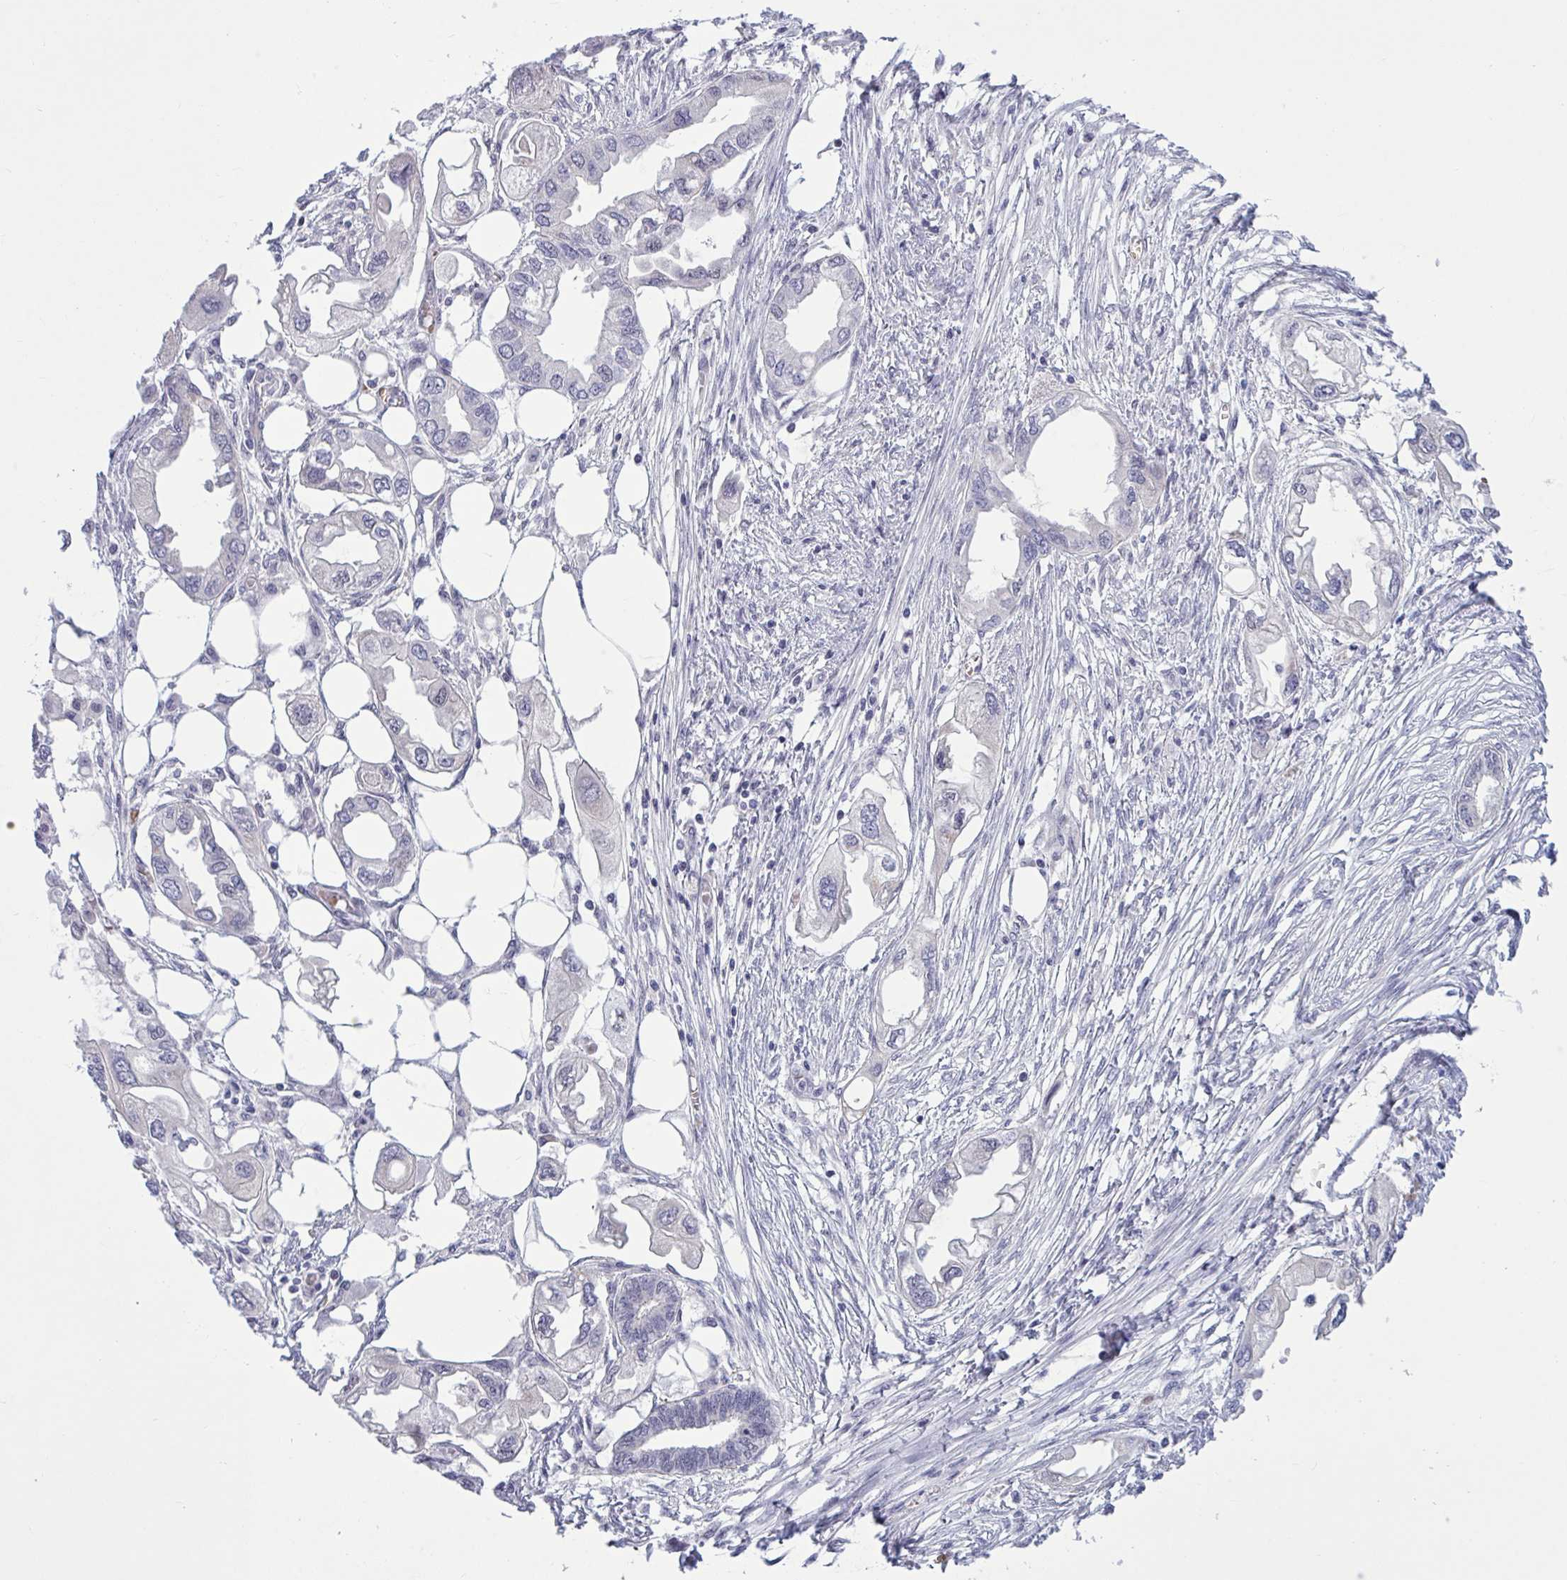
{"staining": {"intensity": "negative", "quantity": "none", "location": "none"}, "tissue": "endometrial cancer", "cell_type": "Tumor cells", "image_type": "cancer", "snomed": [{"axis": "morphology", "description": "Adenocarcinoma, NOS"}, {"axis": "morphology", "description": "Adenocarcinoma, metastatic, NOS"}, {"axis": "topography", "description": "Adipose tissue"}, {"axis": "topography", "description": "Endometrium"}], "caption": "A micrograph of metastatic adenocarcinoma (endometrial) stained for a protein reveals no brown staining in tumor cells. (Brightfield microscopy of DAB (3,3'-diaminobenzidine) immunohistochemistry at high magnification).", "gene": "CNGB3", "patient": {"sex": "female", "age": 67}}